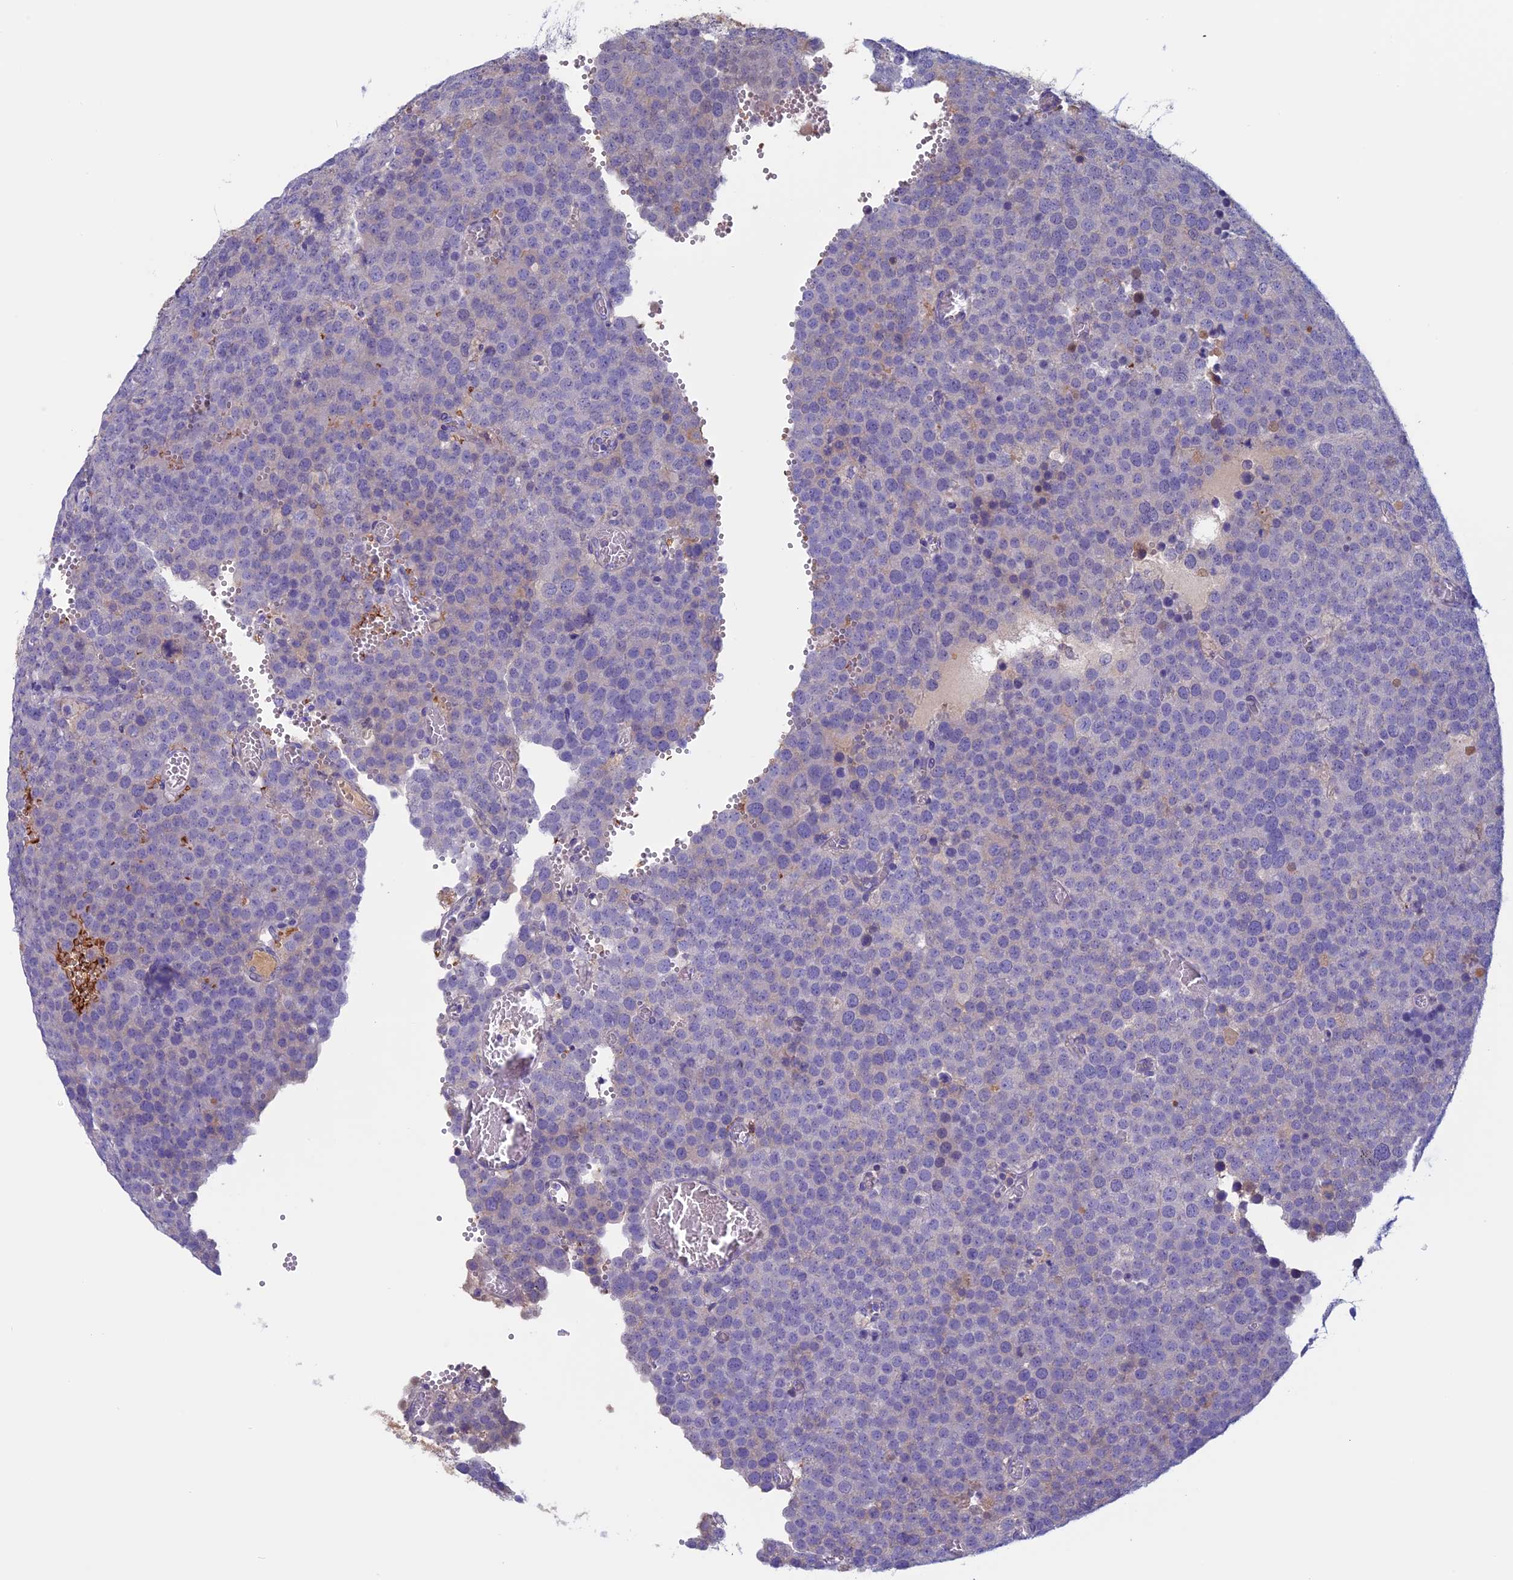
{"staining": {"intensity": "negative", "quantity": "none", "location": "none"}, "tissue": "testis cancer", "cell_type": "Tumor cells", "image_type": "cancer", "snomed": [{"axis": "morphology", "description": "Normal tissue, NOS"}, {"axis": "morphology", "description": "Seminoma, NOS"}, {"axis": "topography", "description": "Testis"}], "caption": "An image of human testis cancer (seminoma) is negative for staining in tumor cells.", "gene": "ANGPTL2", "patient": {"sex": "male", "age": 71}}